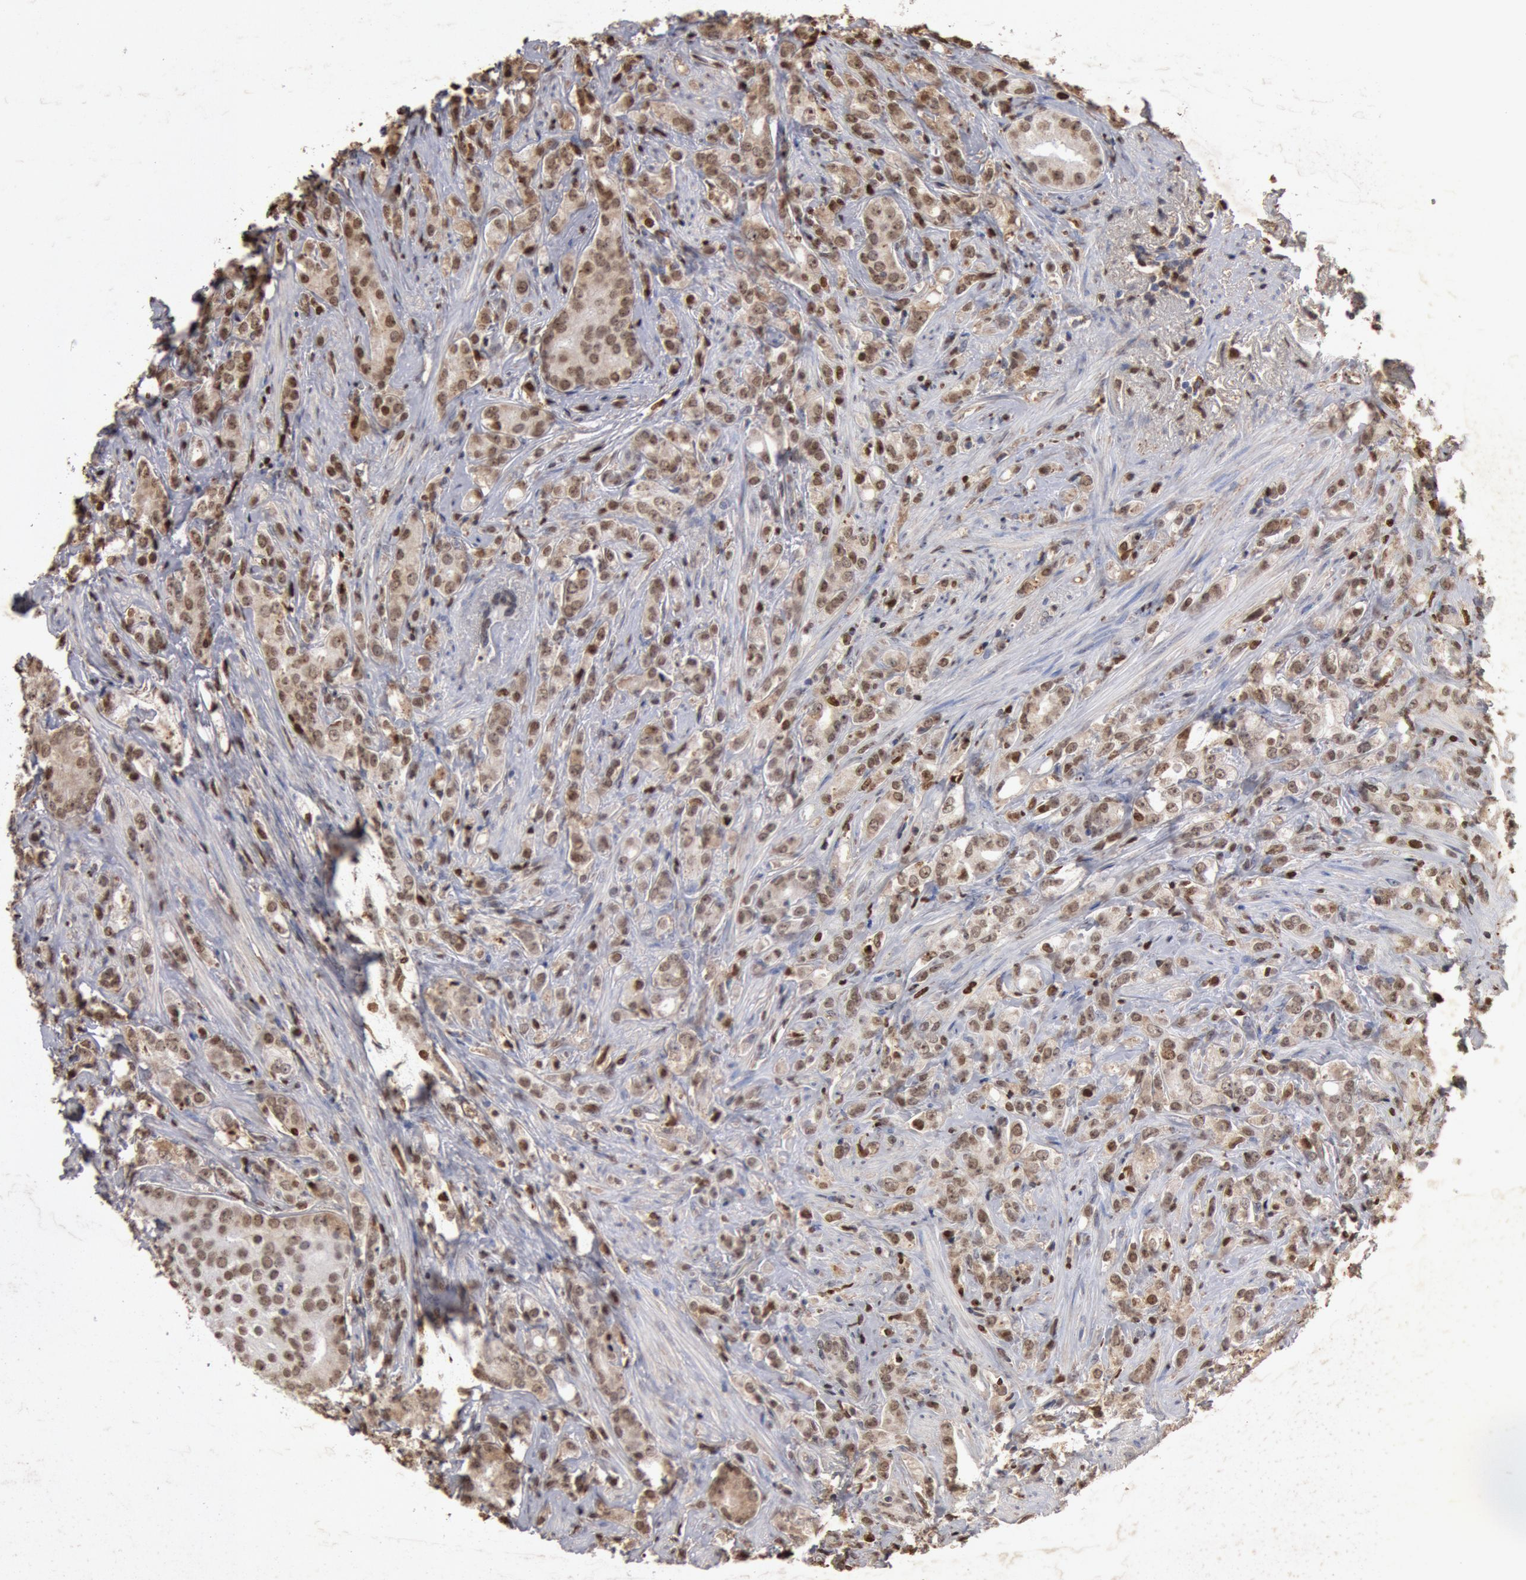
{"staining": {"intensity": "strong", "quantity": ">75%", "location": "nuclear"}, "tissue": "prostate cancer", "cell_type": "Tumor cells", "image_type": "cancer", "snomed": [{"axis": "morphology", "description": "Adenocarcinoma, Medium grade"}, {"axis": "topography", "description": "Prostate"}], "caption": "Immunohistochemistry (IHC) photomicrograph of neoplastic tissue: human medium-grade adenocarcinoma (prostate) stained using immunohistochemistry displays high levels of strong protein expression localized specifically in the nuclear of tumor cells, appearing as a nuclear brown color.", "gene": "FOXA2", "patient": {"sex": "male", "age": 59}}